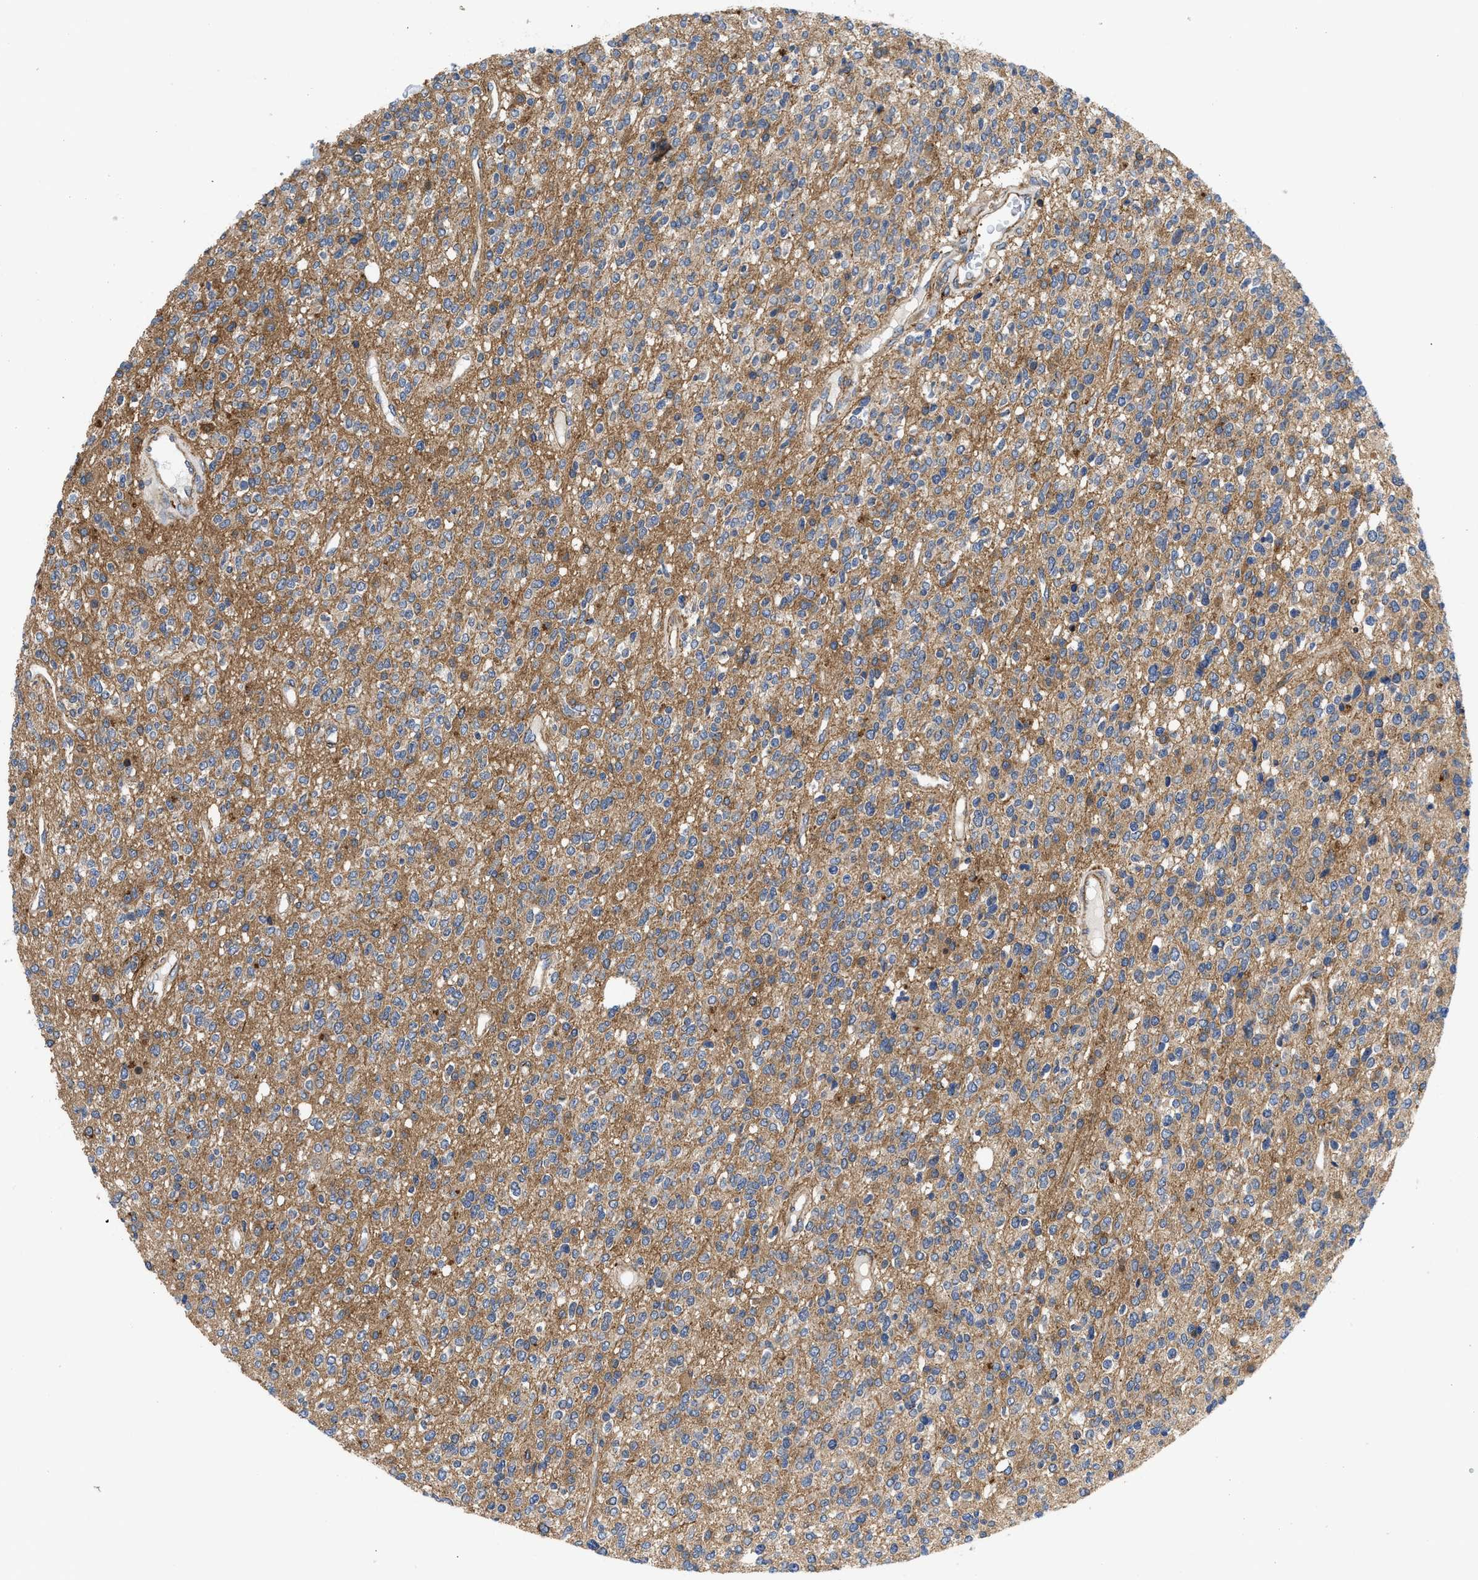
{"staining": {"intensity": "moderate", "quantity": ">75%", "location": "cytoplasmic/membranous"}, "tissue": "glioma", "cell_type": "Tumor cells", "image_type": "cancer", "snomed": [{"axis": "morphology", "description": "Glioma, malignant, High grade"}, {"axis": "topography", "description": "Brain"}], "caption": "Glioma was stained to show a protein in brown. There is medium levels of moderate cytoplasmic/membranous expression in approximately >75% of tumor cells.", "gene": "SPAST", "patient": {"sex": "male", "age": 34}}